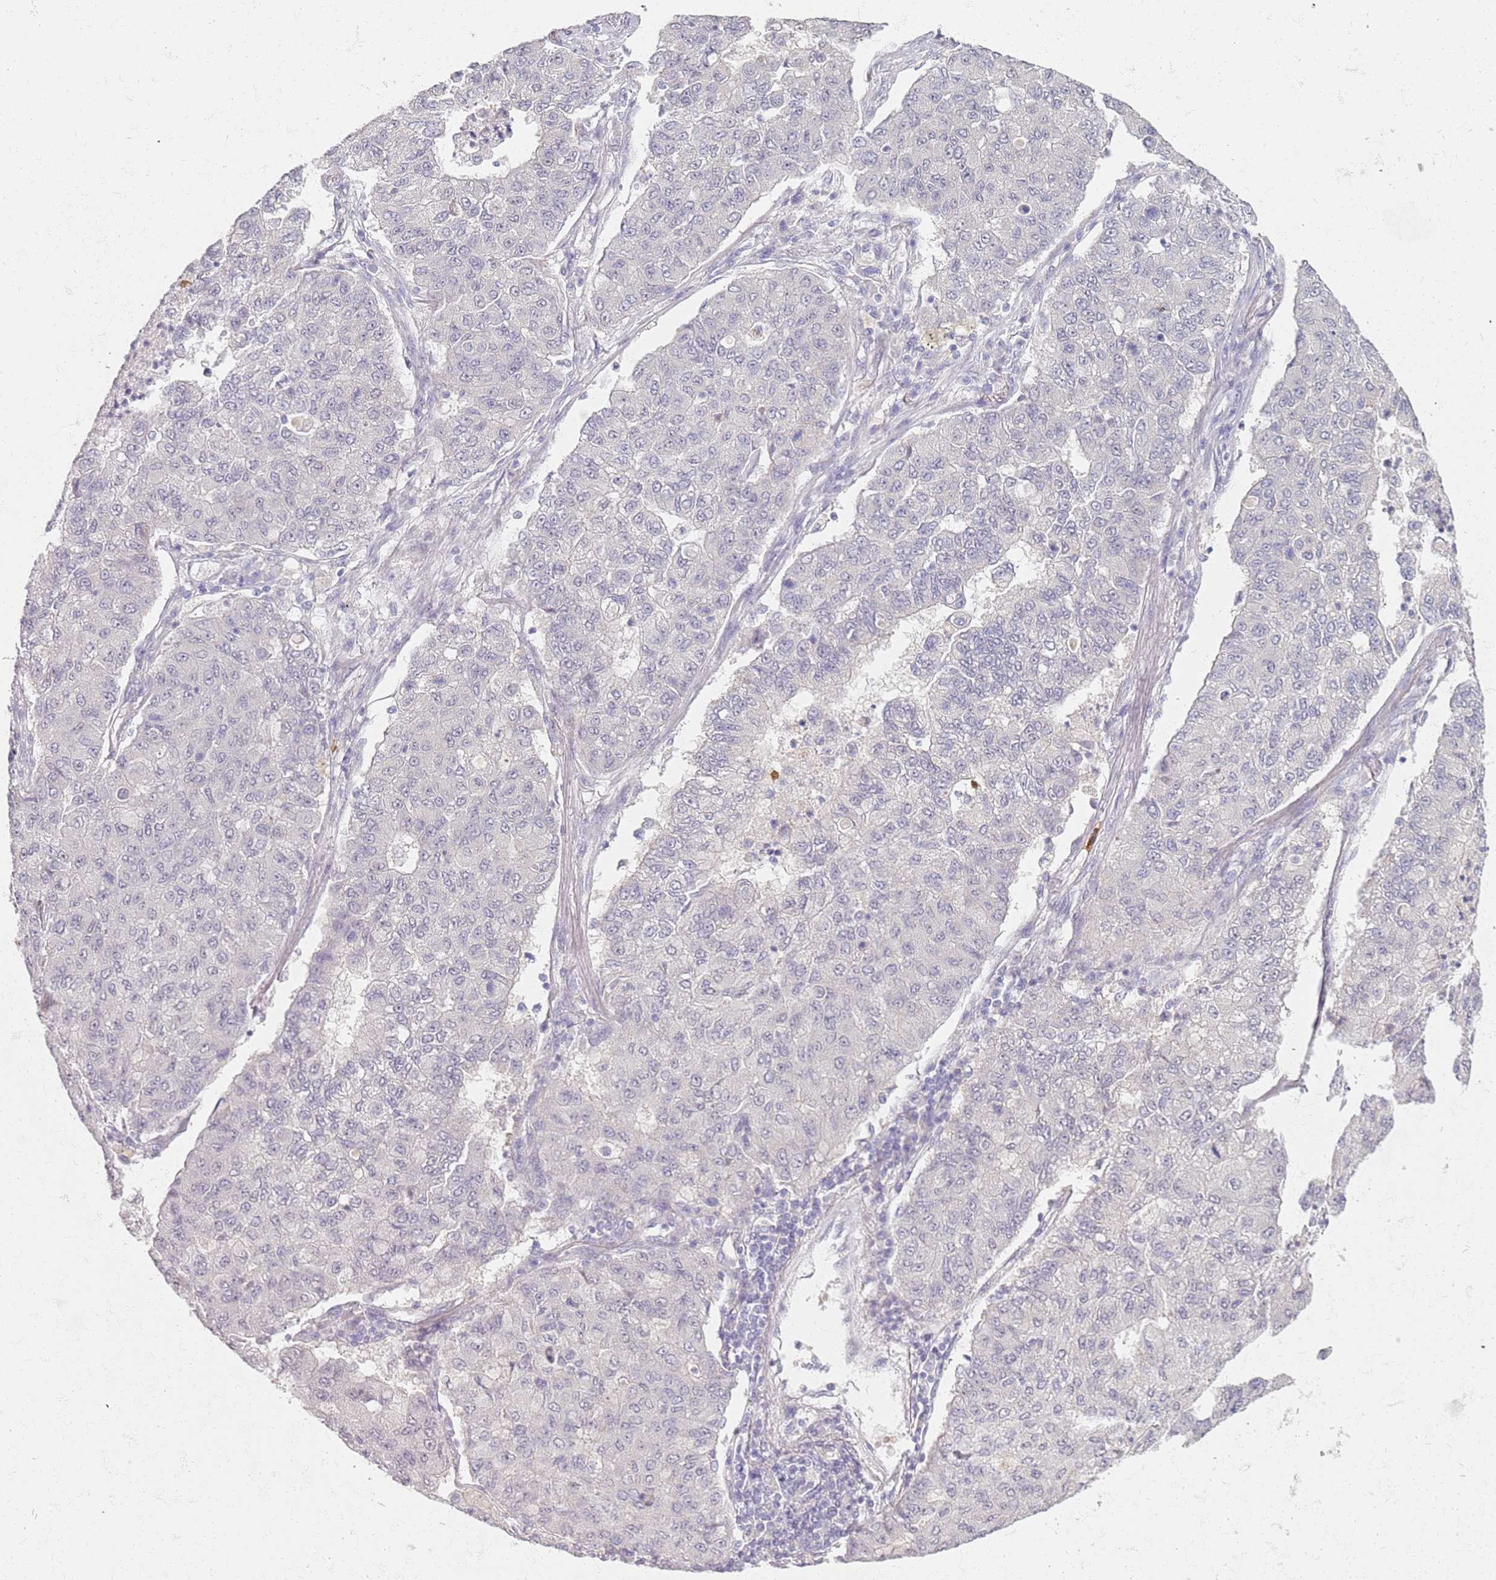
{"staining": {"intensity": "negative", "quantity": "none", "location": "none"}, "tissue": "lung cancer", "cell_type": "Tumor cells", "image_type": "cancer", "snomed": [{"axis": "morphology", "description": "Squamous cell carcinoma, NOS"}, {"axis": "topography", "description": "Lung"}], "caption": "Immunohistochemistry (IHC) histopathology image of neoplastic tissue: lung squamous cell carcinoma stained with DAB (3,3'-diaminobenzidine) shows no significant protein staining in tumor cells.", "gene": "CD40LG", "patient": {"sex": "male", "age": 74}}